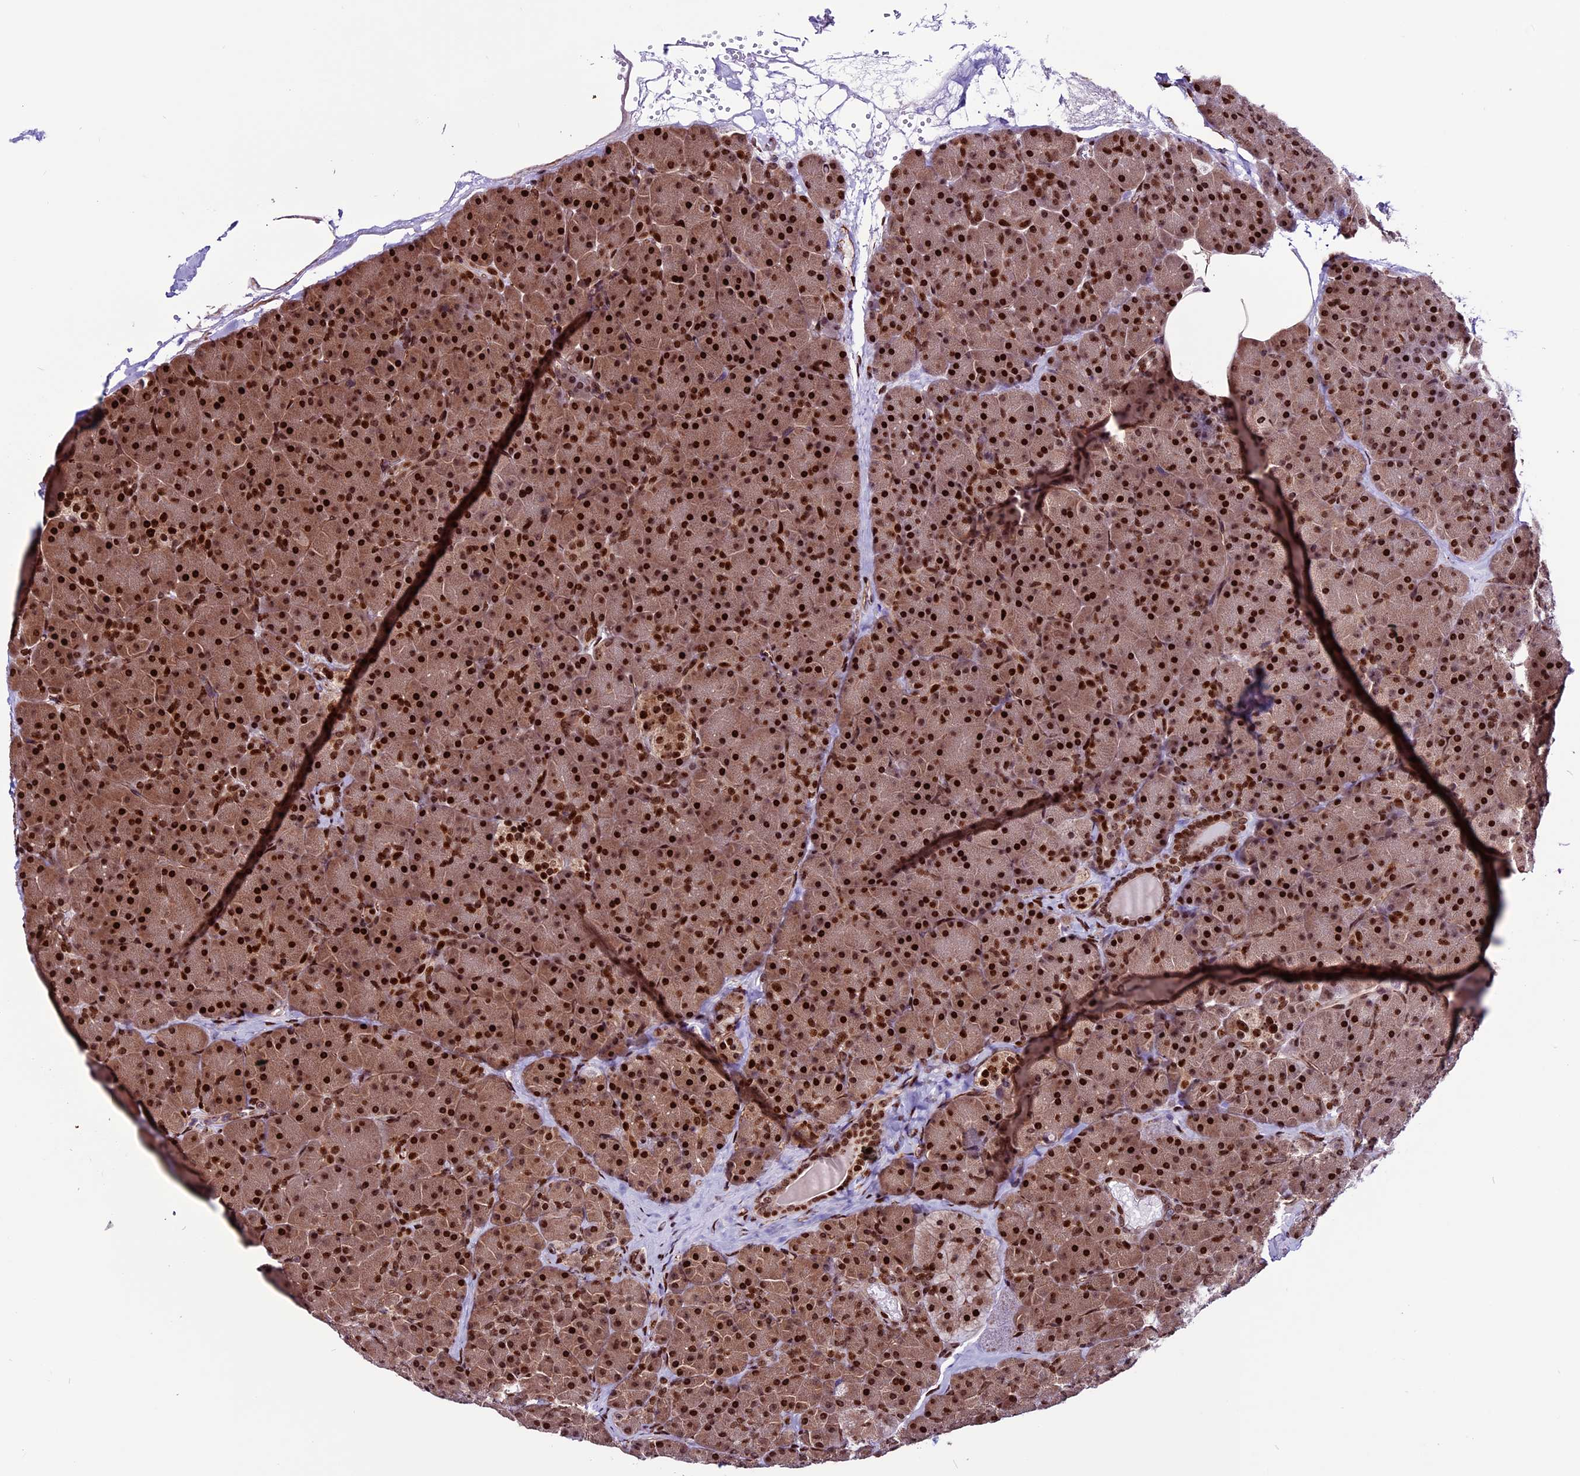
{"staining": {"intensity": "strong", "quantity": ">75%", "location": "cytoplasmic/membranous,nuclear"}, "tissue": "pancreas", "cell_type": "Exocrine glandular cells", "image_type": "normal", "snomed": [{"axis": "morphology", "description": "Normal tissue, NOS"}, {"axis": "topography", "description": "Pancreas"}], "caption": "A high-resolution image shows immunohistochemistry staining of unremarkable pancreas, which reveals strong cytoplasmic/membranous,nuclear expression in about >75% of exocrine glandular cells.", "gene": "RINL", "patient": {"sex": "male", "age": 36}}